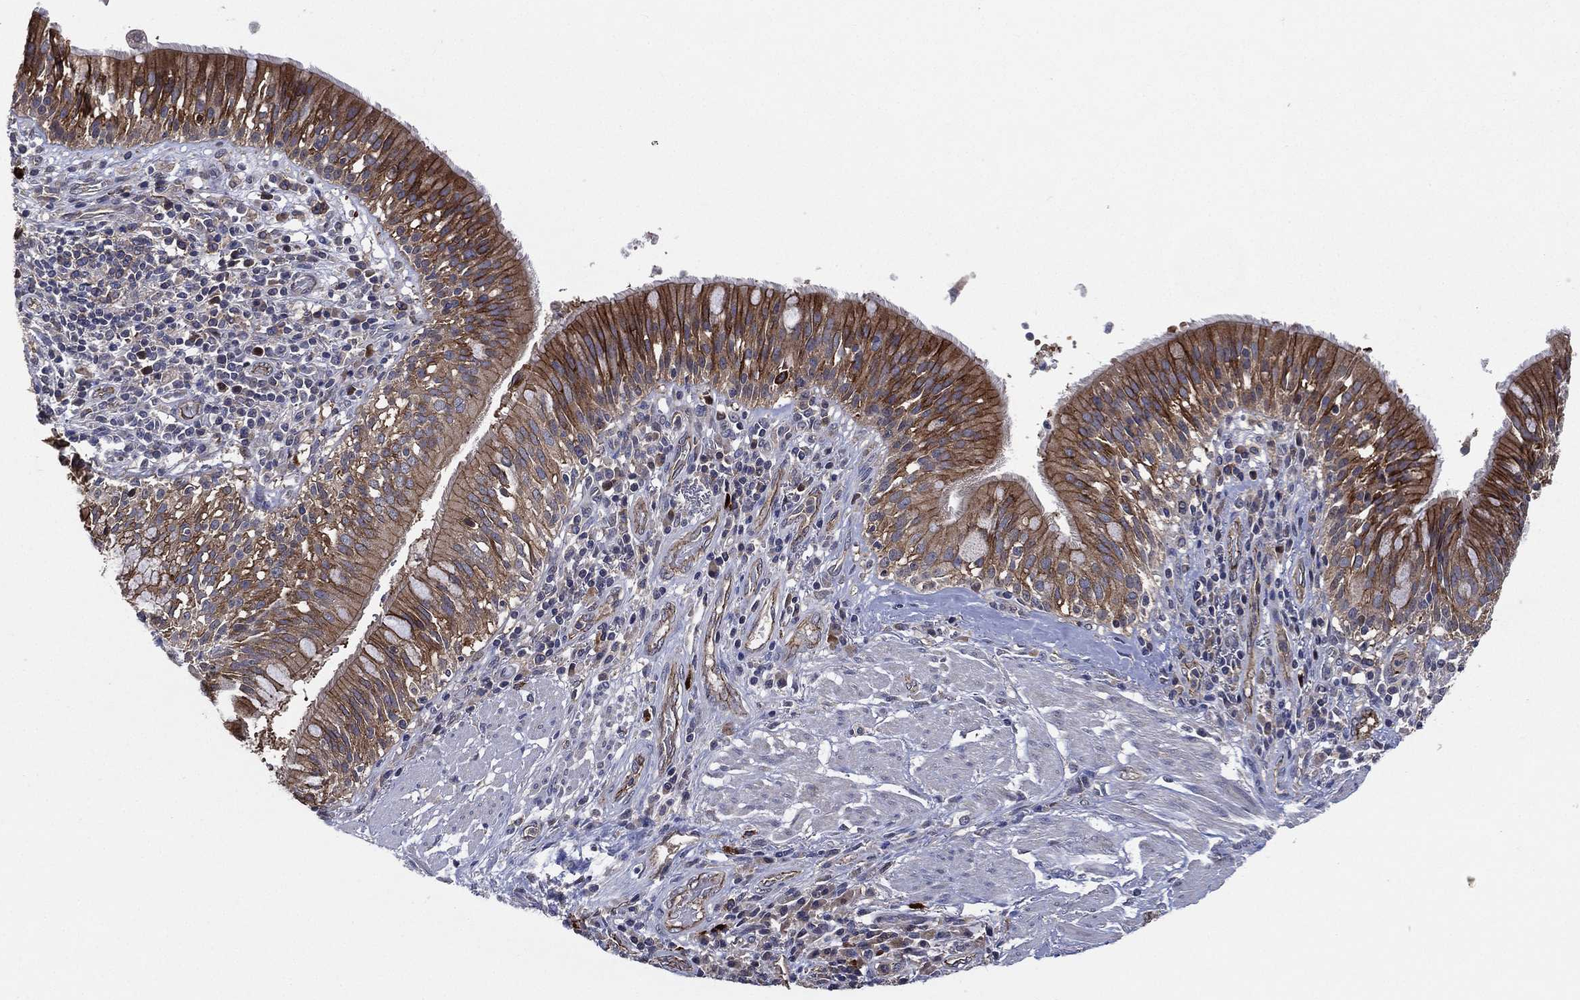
{"staining": {"intensity": "strong", "quantity": "25%-75%", "location": "cytoplasmic/membranous"}, "tissue": "bronchus", "cell_type": "Respiratory epithelial cells", "image_type": "normal", "snomed": [{"axis": "morphology", "description": "Normal tissue, NOS"}, {"axis": "morphology", "description": "Squamous cell carcinoma, NOS"}, {"axis": "topography", "description": "Bronchus"}, {"axis": "topography", "description": "Lung"}], "caption": "This micrograph displays IHC staining of unremarkable human bronchus, with high strong cytoplasmic/membranous positivity in approximately 25%-75% of respiratory epithelial cells.", "gene": "SMPD3", "patient": {"sex": "male", "age": 64}}